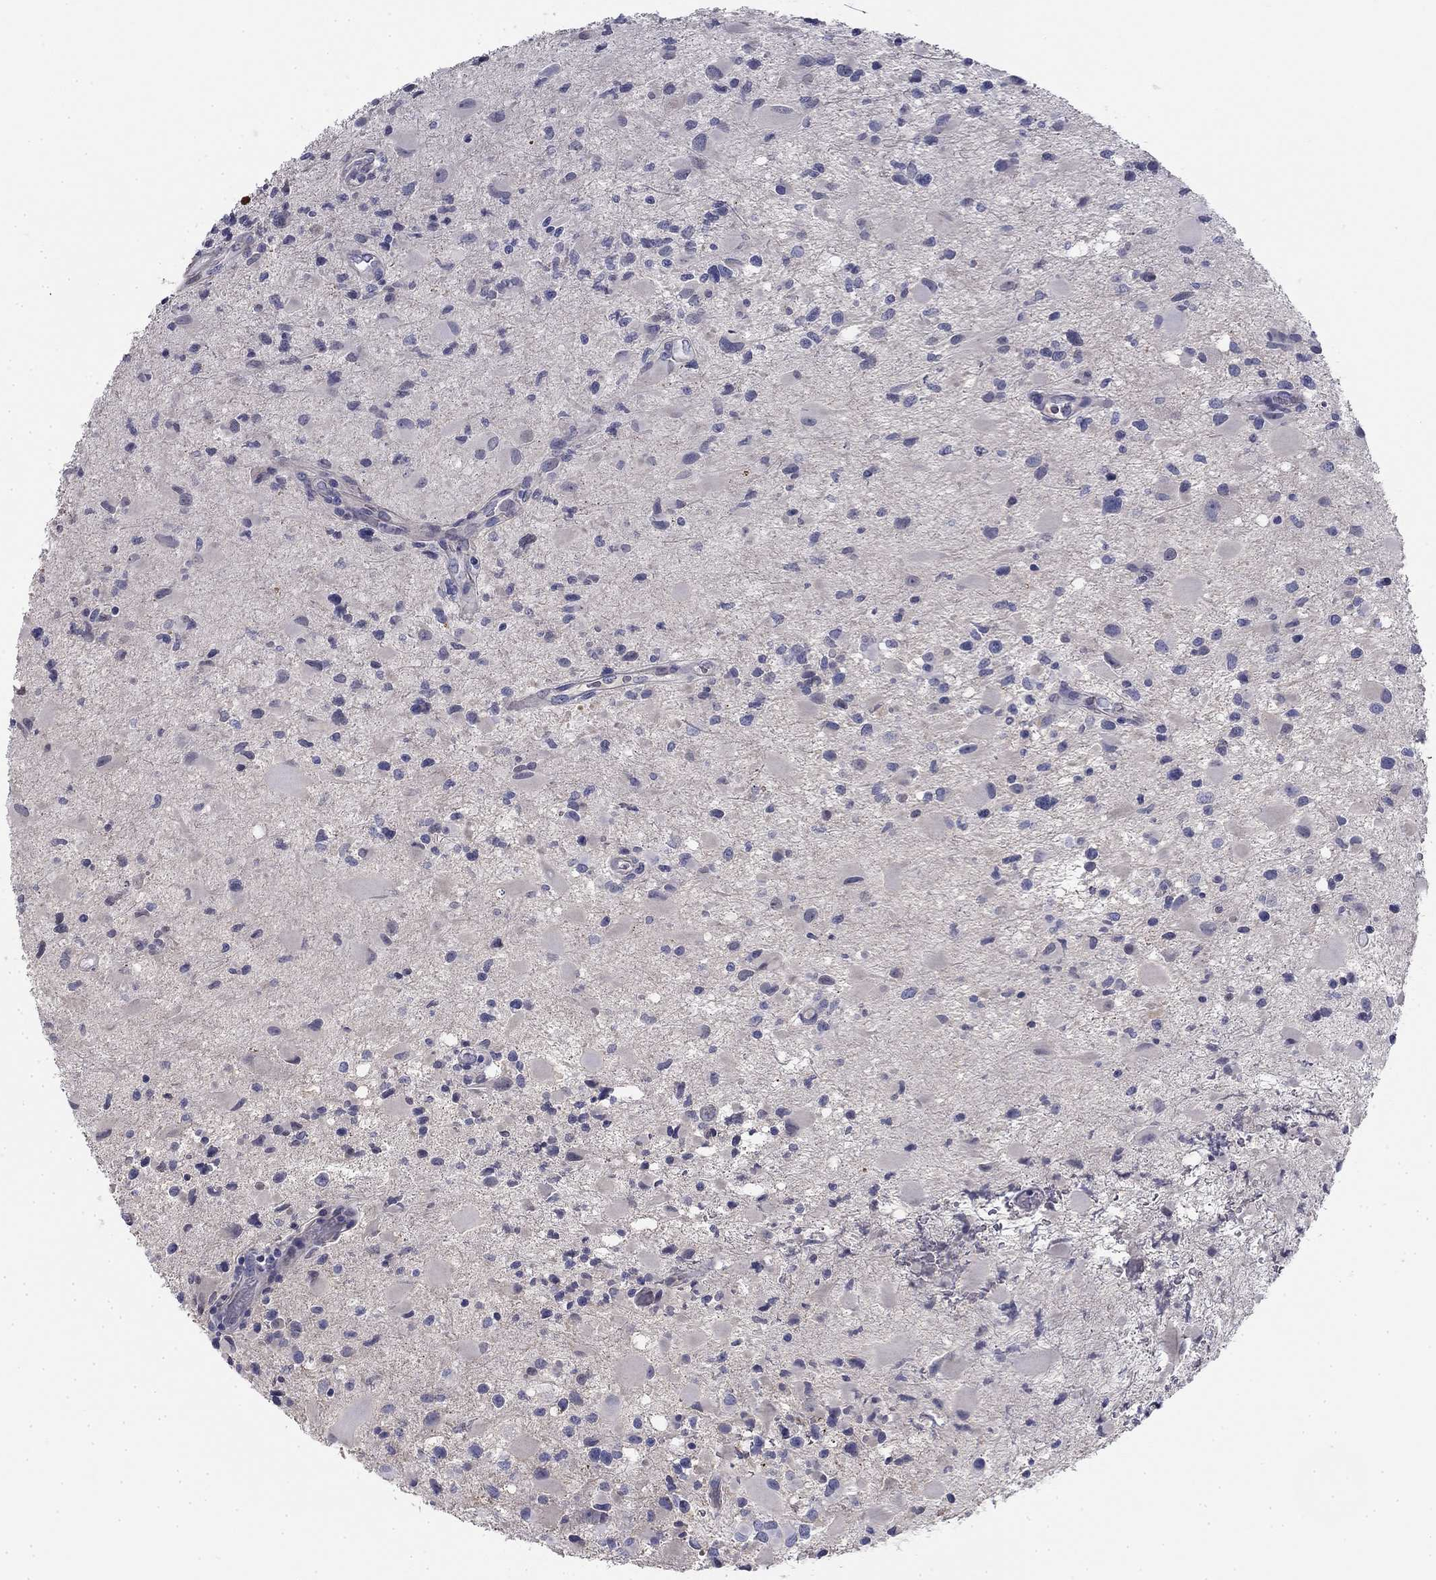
{"staining": {"intensity": "negative", "quantity": "none", "location": "none"}, "tissue": "glioma", "cell_type": "Tumor cells", "image_type": "cancer", "snomed": [{"axis": "morphology", "description": "Glioma, malignant, Low grade"}, {"axis": "topography", "description": "Brain"}], "caption": "Tumor cells are negative for brown protein staining in malignant low-grade glioma.", "gene": "CPLX4", "patient": {"sex": "female", "age": 32}}